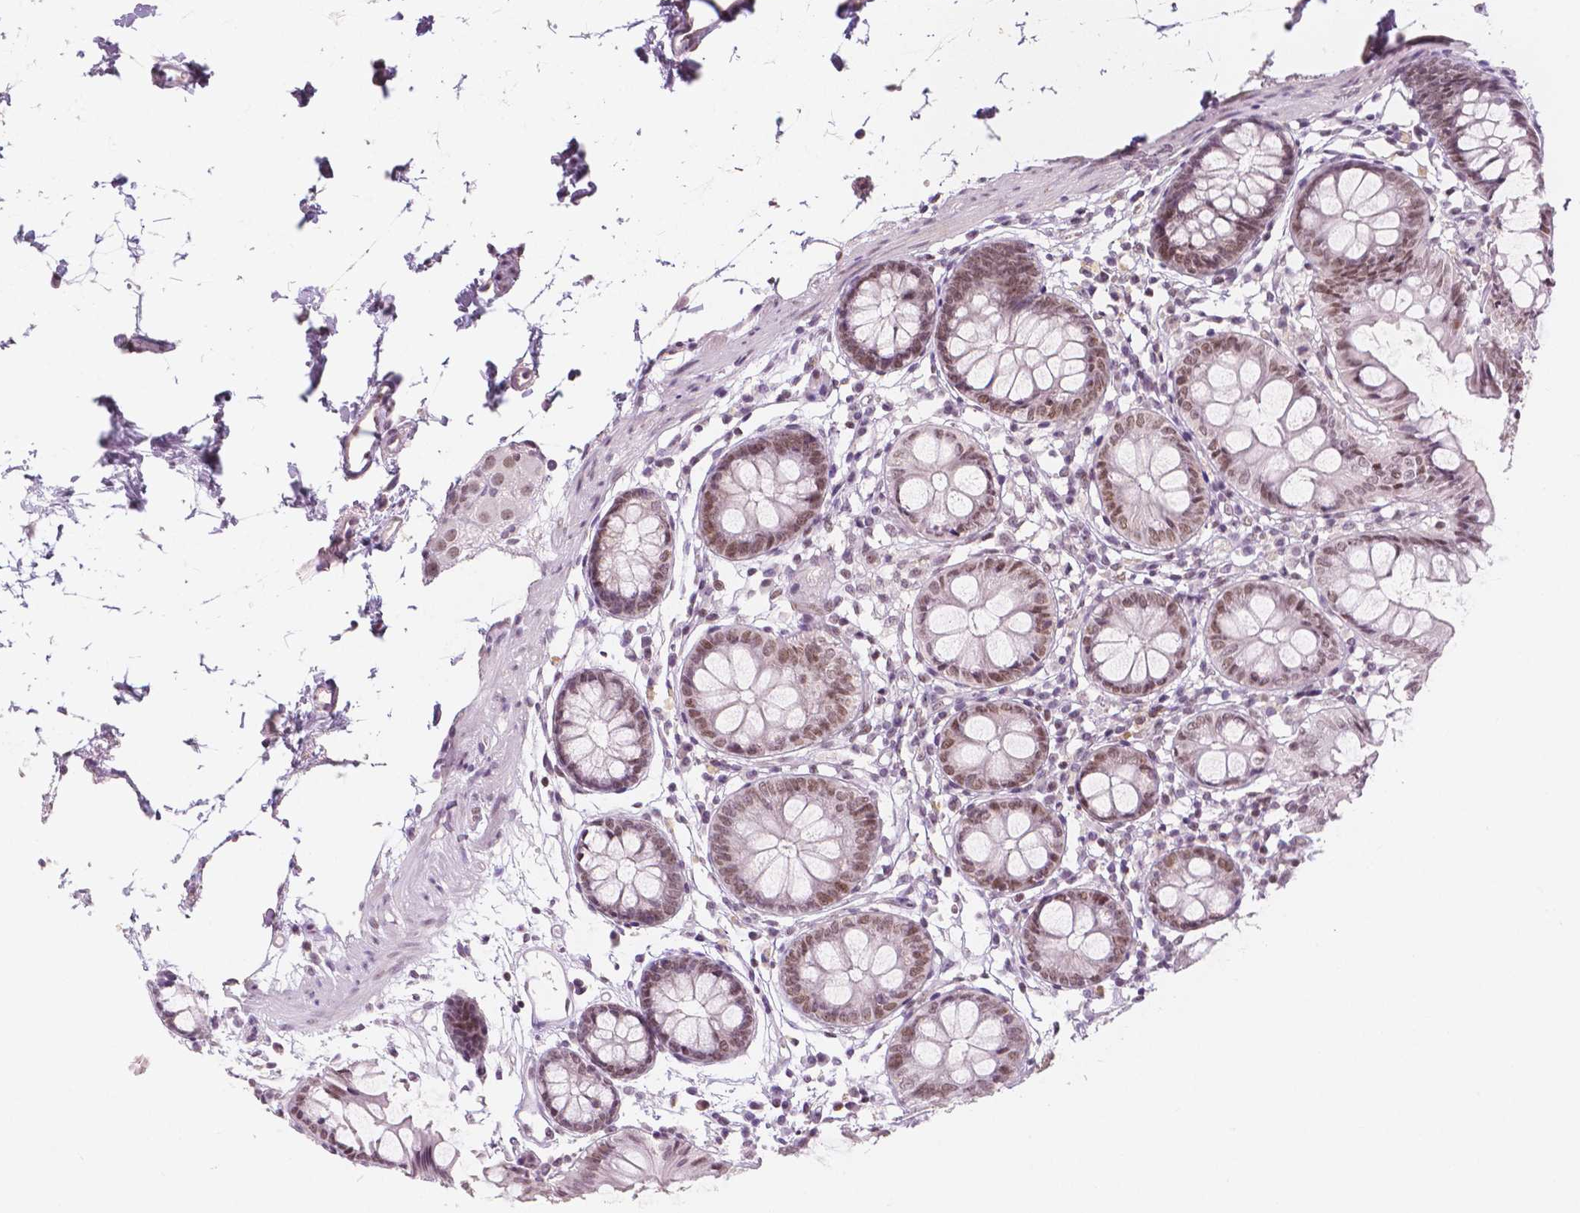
{"staining": {"intensity": "negative", "quantity": "none", "location": "none"}, "tissue": "colon", "cell_type": "Endothelial cells", "image_type": "normal", "snomed": [{"axis": "morphology", "description": "Normal tissue, NOS"}, {"axis": "topography", "description": "Colon"}], "caption": "Immunohistochemistry (IHC) micrograph of normal human colon stained for a protein (brown), which reveals no positivity in endothelial cells.", "gene": "KDM5B", "patient": {"sex": "female", "age": 84}}